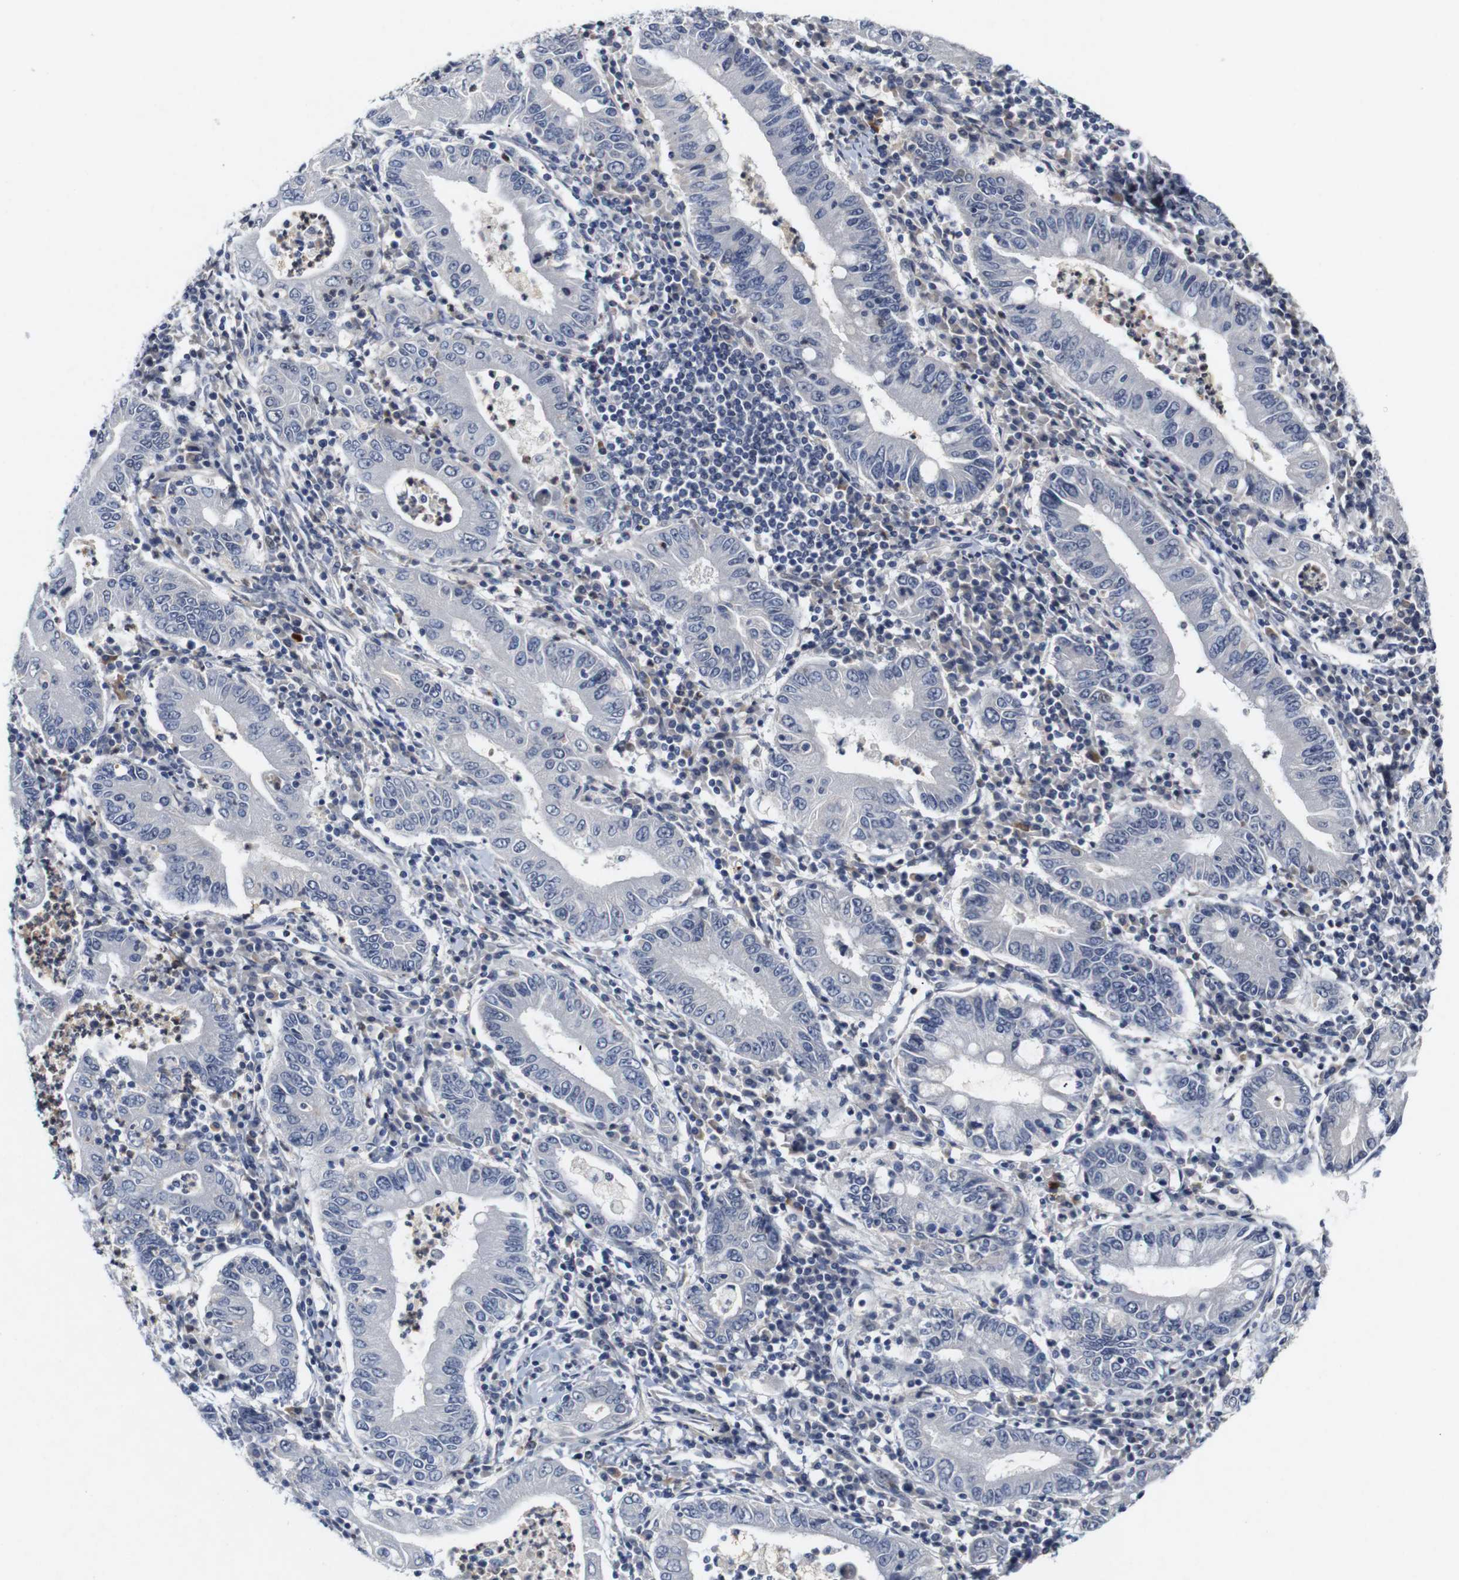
{"staining": {"intensity": "negative", "quantity": "none", "location": "none"}, "tissue": "stomach cancer", "cell_type": "Tumor cells", "image_type": "cancer", "snomed": [{"axis": "morphology", "description": "Normal tissue, NOS"}, {"axis": "morphology", "description": "Adenocarcinoma, NOS"}, {"axis": "topography", "description": "Esophagus"}, {"axis": "topography", "description": "Stomach, upper"}, {"axis": "topography", "description": "Peripheral nerve tissue"}], "caption": "An IHC image of stomach cancer is shown. There is no staining in tumor cells of stomach cancer. (DAB immunohistochemistry with hematoxylin counter stain).", "gene": "CYB561", "patient": {"sex": "male", "age": 62}}